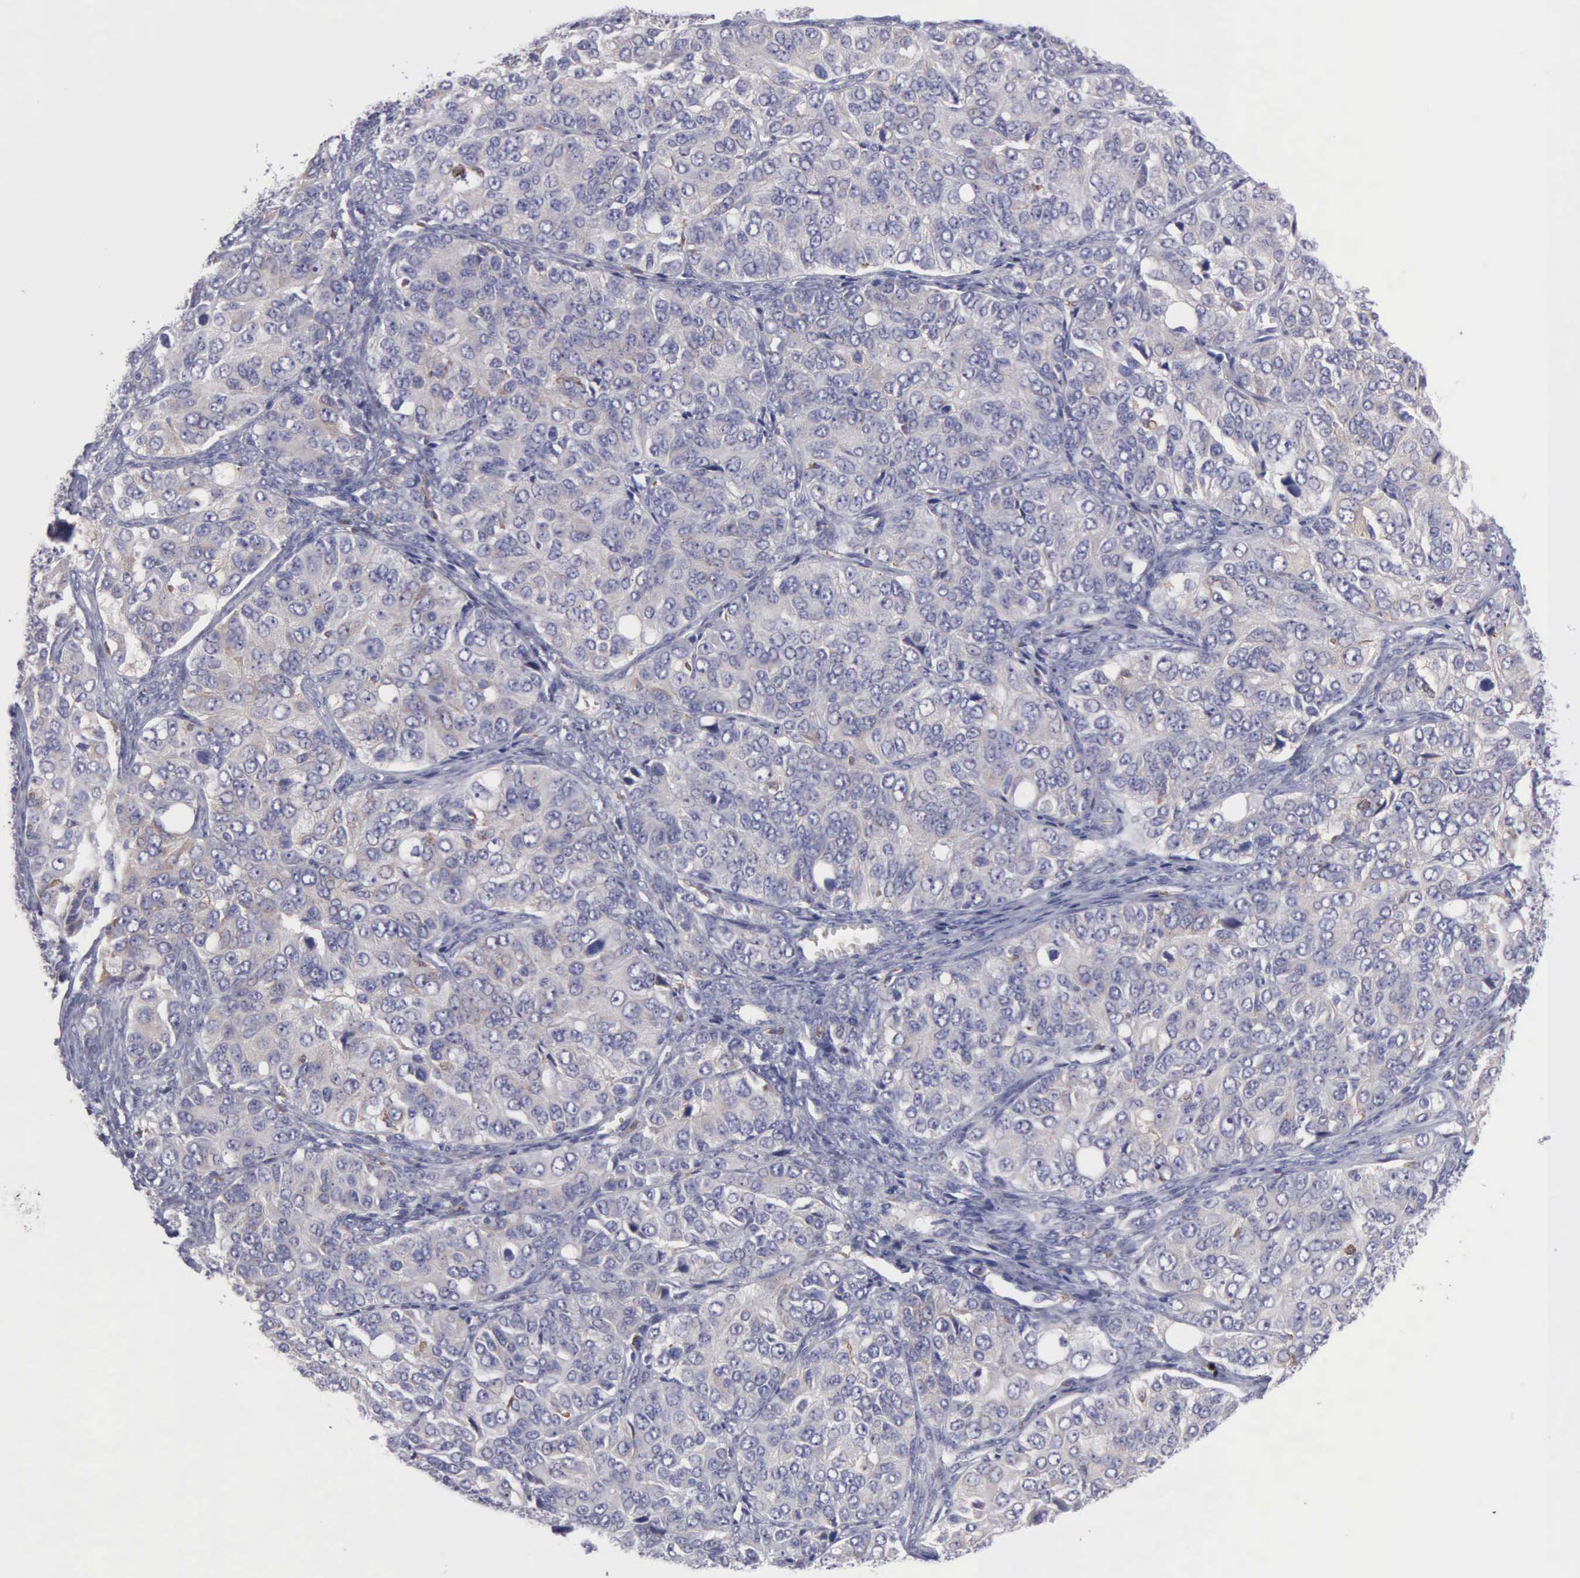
{"staining": {"intensity": "weak", "quantity": "<25%", "location": "cytoplasmic/membranous"}, "tissue": "ovarian cancer", "cell_type": "Tumor cells", "image_type": "cancer", "snomed": [{"axis": "morphology", "description": "Carcinoma, endometroid"}, {"axis": "topography", "description": "Ovary"}], "caption": "A photomicrograph of endometroid carcinoma (ovarian) stained for a protein shows no brown staining in tumor cells.", "gene": "TYRP1", "patient": {"sex": "female", "age": 51}}